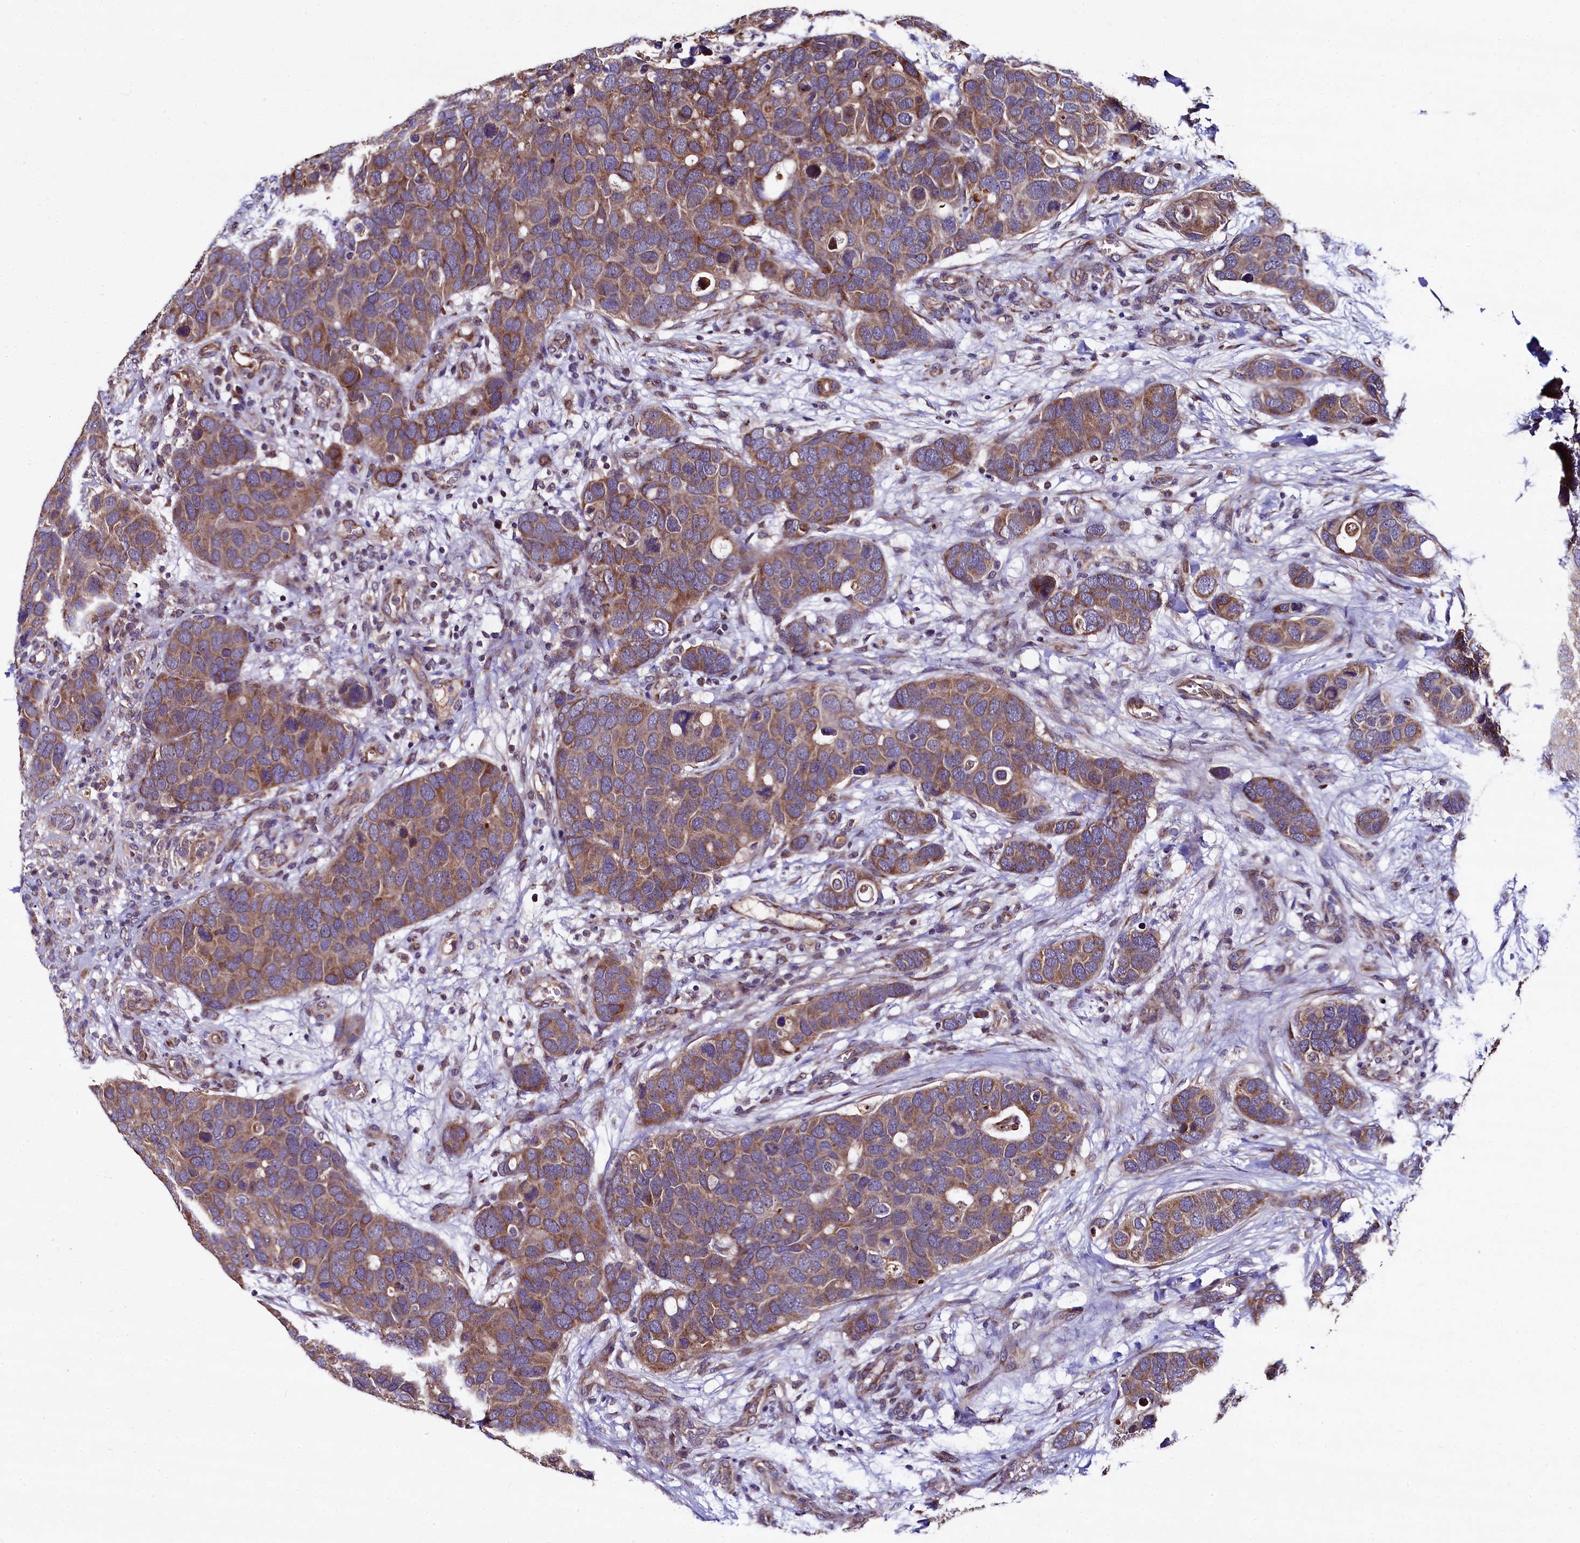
{"staining": {"intensity": "moderate", "quantity": ">75%", "location": "cytoplasmic/membranous"}, "tissue": "breast cancer", "cell_type": "Tumor cells", "image_type": "cancer", "snomed": [{"axis": "morphology", "description": "Duct carcinoma"}, {"axis": "topography", "description": "Breast"}], "caption": "High-power microscopy captured an immunohistochemistry photomicrograph of infiltrating ductal carcinoma (breast), revealing moderate cytoplasmic/membranous positivity in approximately >75% of tumor cells.", "gene": "SPRYD3", "patient": {"sex": "female", "age": 83}}